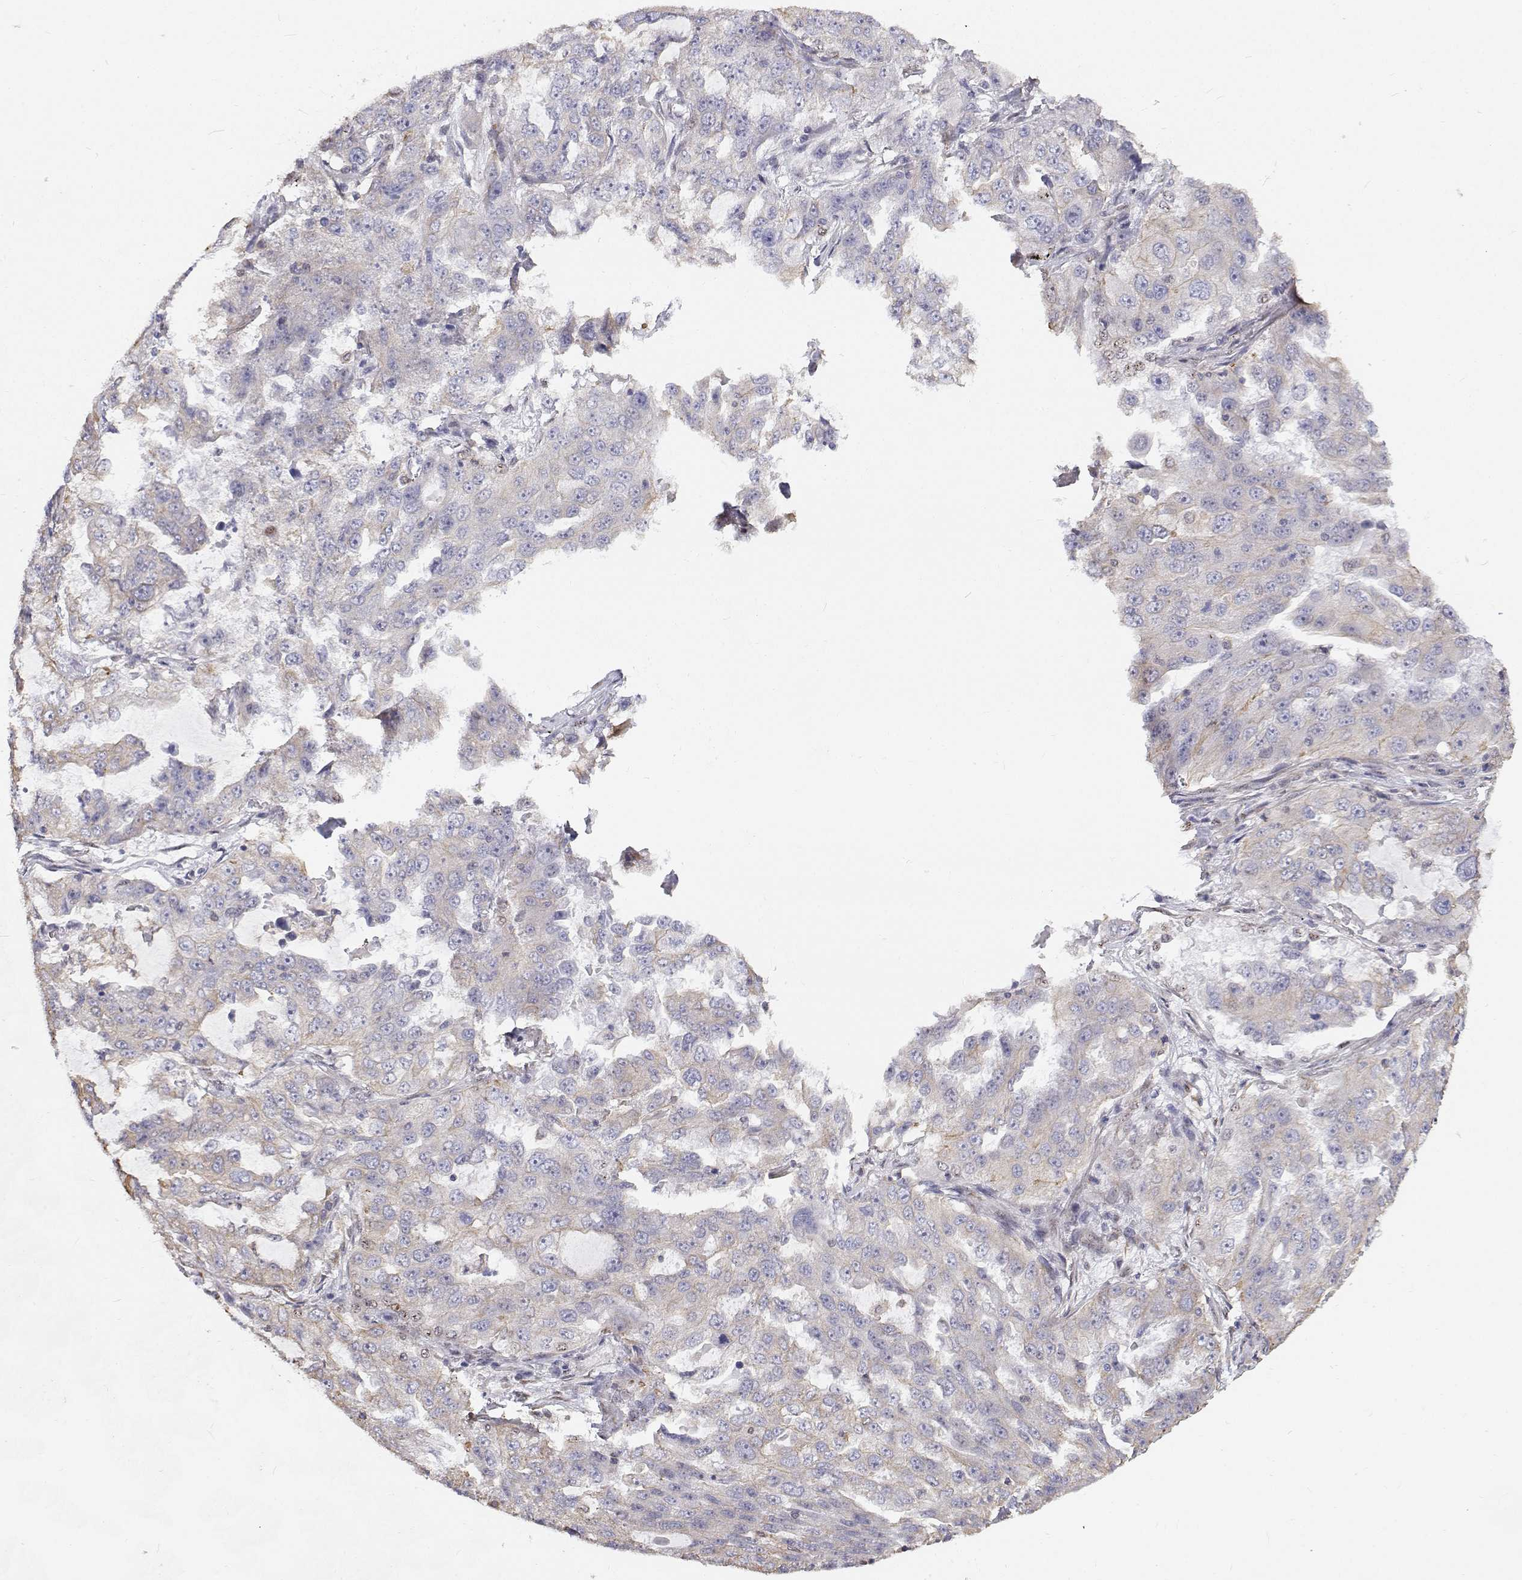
{"staining": {"intensity": "negative", "quantity": "none", "location": "none"}, "tissue": "lung cancer", "cell_type": "Tumor cells", "image_type": "cancer", "snomed": [{"axis": "morphology", "description": "Adenocarcinoma, NOS"}, {"axis": "topography", "description": "Lung"}], "caption": "Immunohistochemical staining of human lung adenocarcinoma demonstrates no significant staining in tumor cells.", "gene": "GSDMA", "patient": {"sex": "female", "age": 61}}